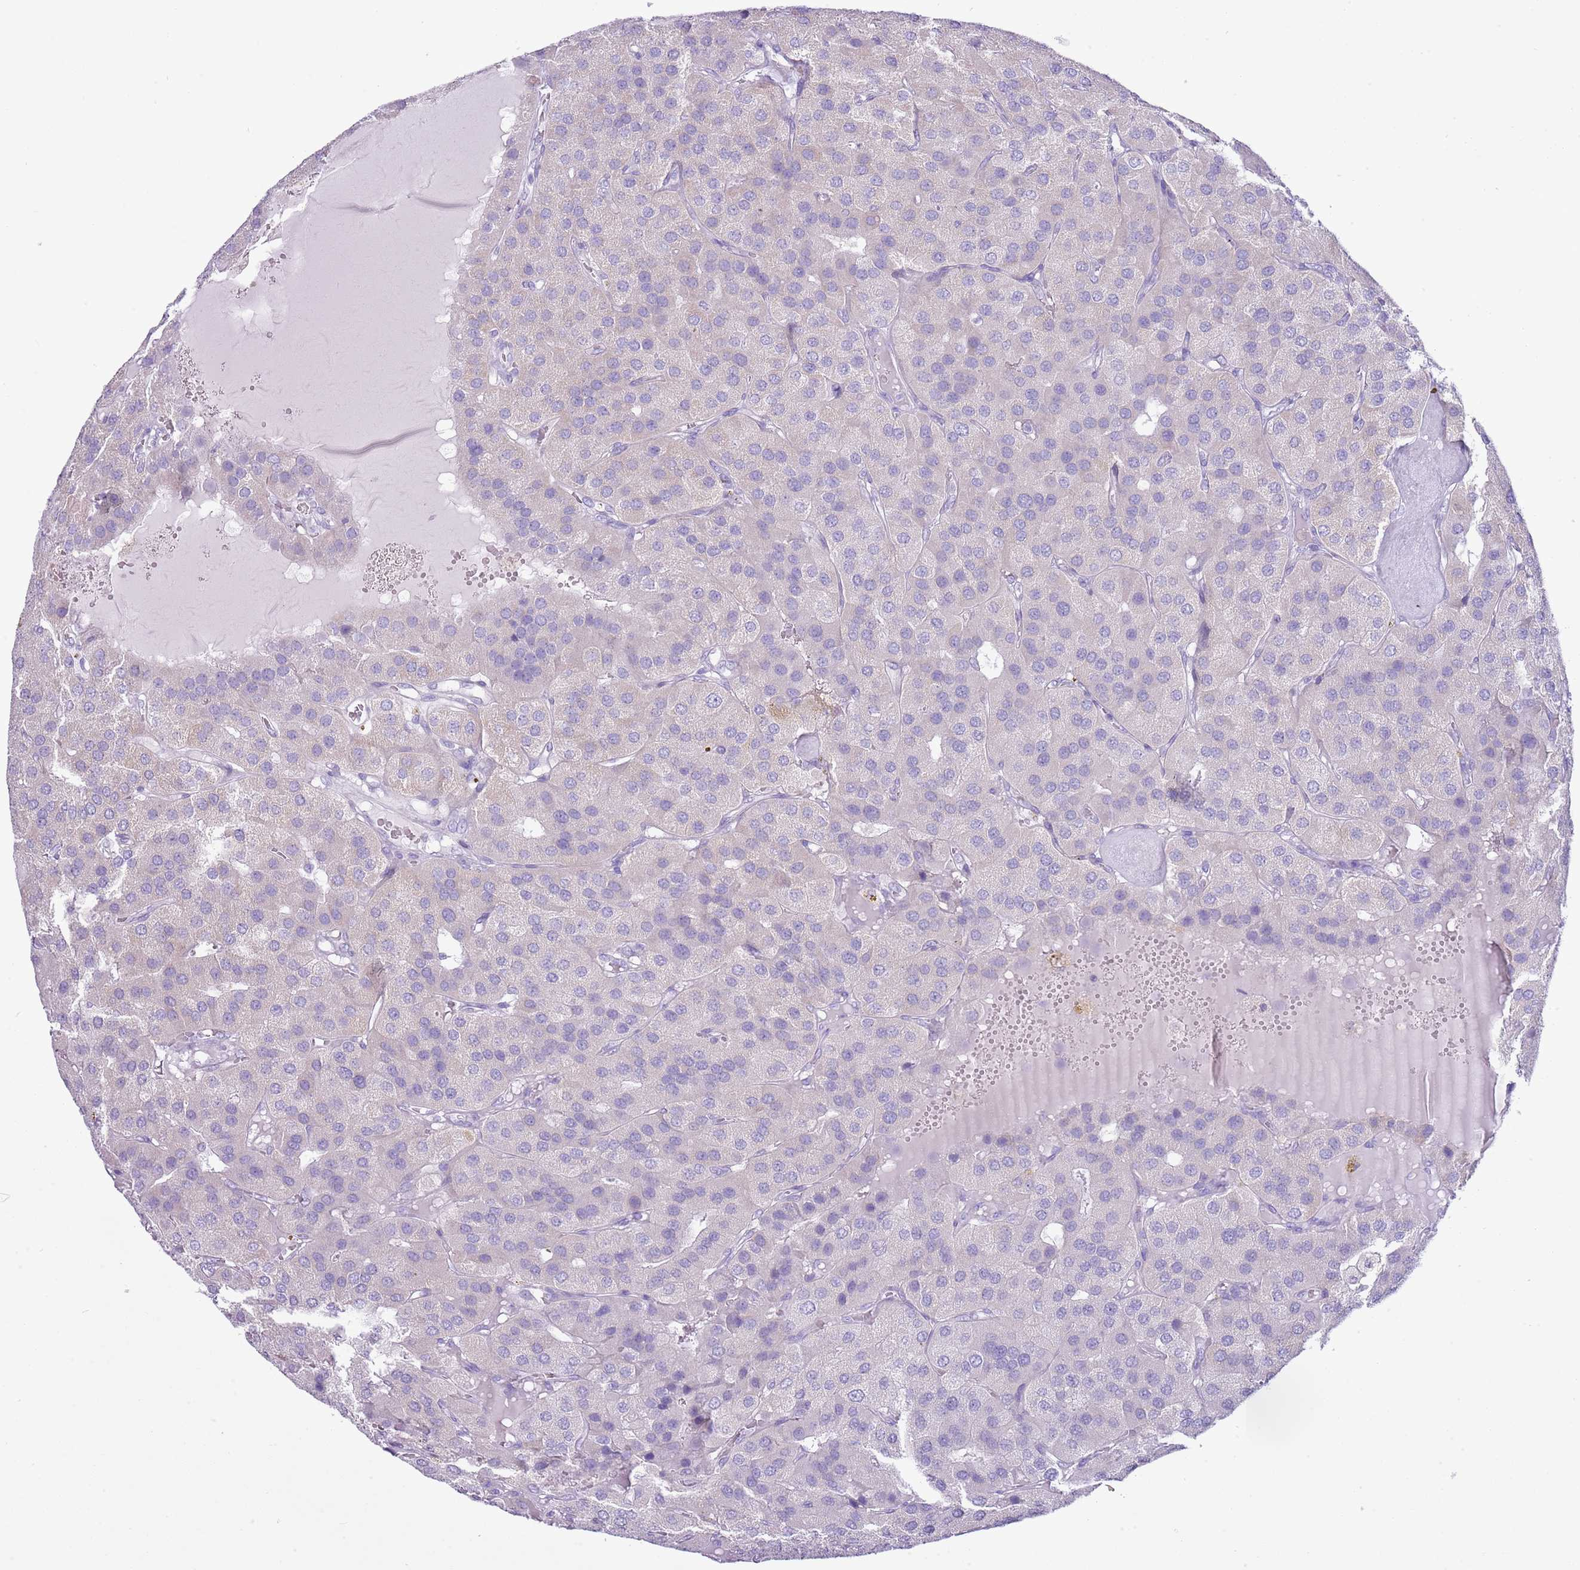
{"staining": {"intensity": "negative", "quantity": "none", "location": "none"}, "tissue": "parathyroid gland", "cell_type": "Glandular cells", "image_type": "normal", "snomed": [{"axis": "morphology", "description": "Normal tissue, NOS"}, {"axis": "morphology", "description": "Adenoma, NOS"}, {"axis": "topography", "description": "Parathyroid gland"}], "caption": "Image shows no significant protein expression in glandular cells of unremarkable parathyroid gland. The staining was performed using DAB (3,3'-diaminobenzidine) to visualize the protein expression in brown, while the nuclei were stained in blue with hematoxylin (Magnification: 20x).", "gene": "SLC23A1", "patient": {"sex": "female", "age": 86}}